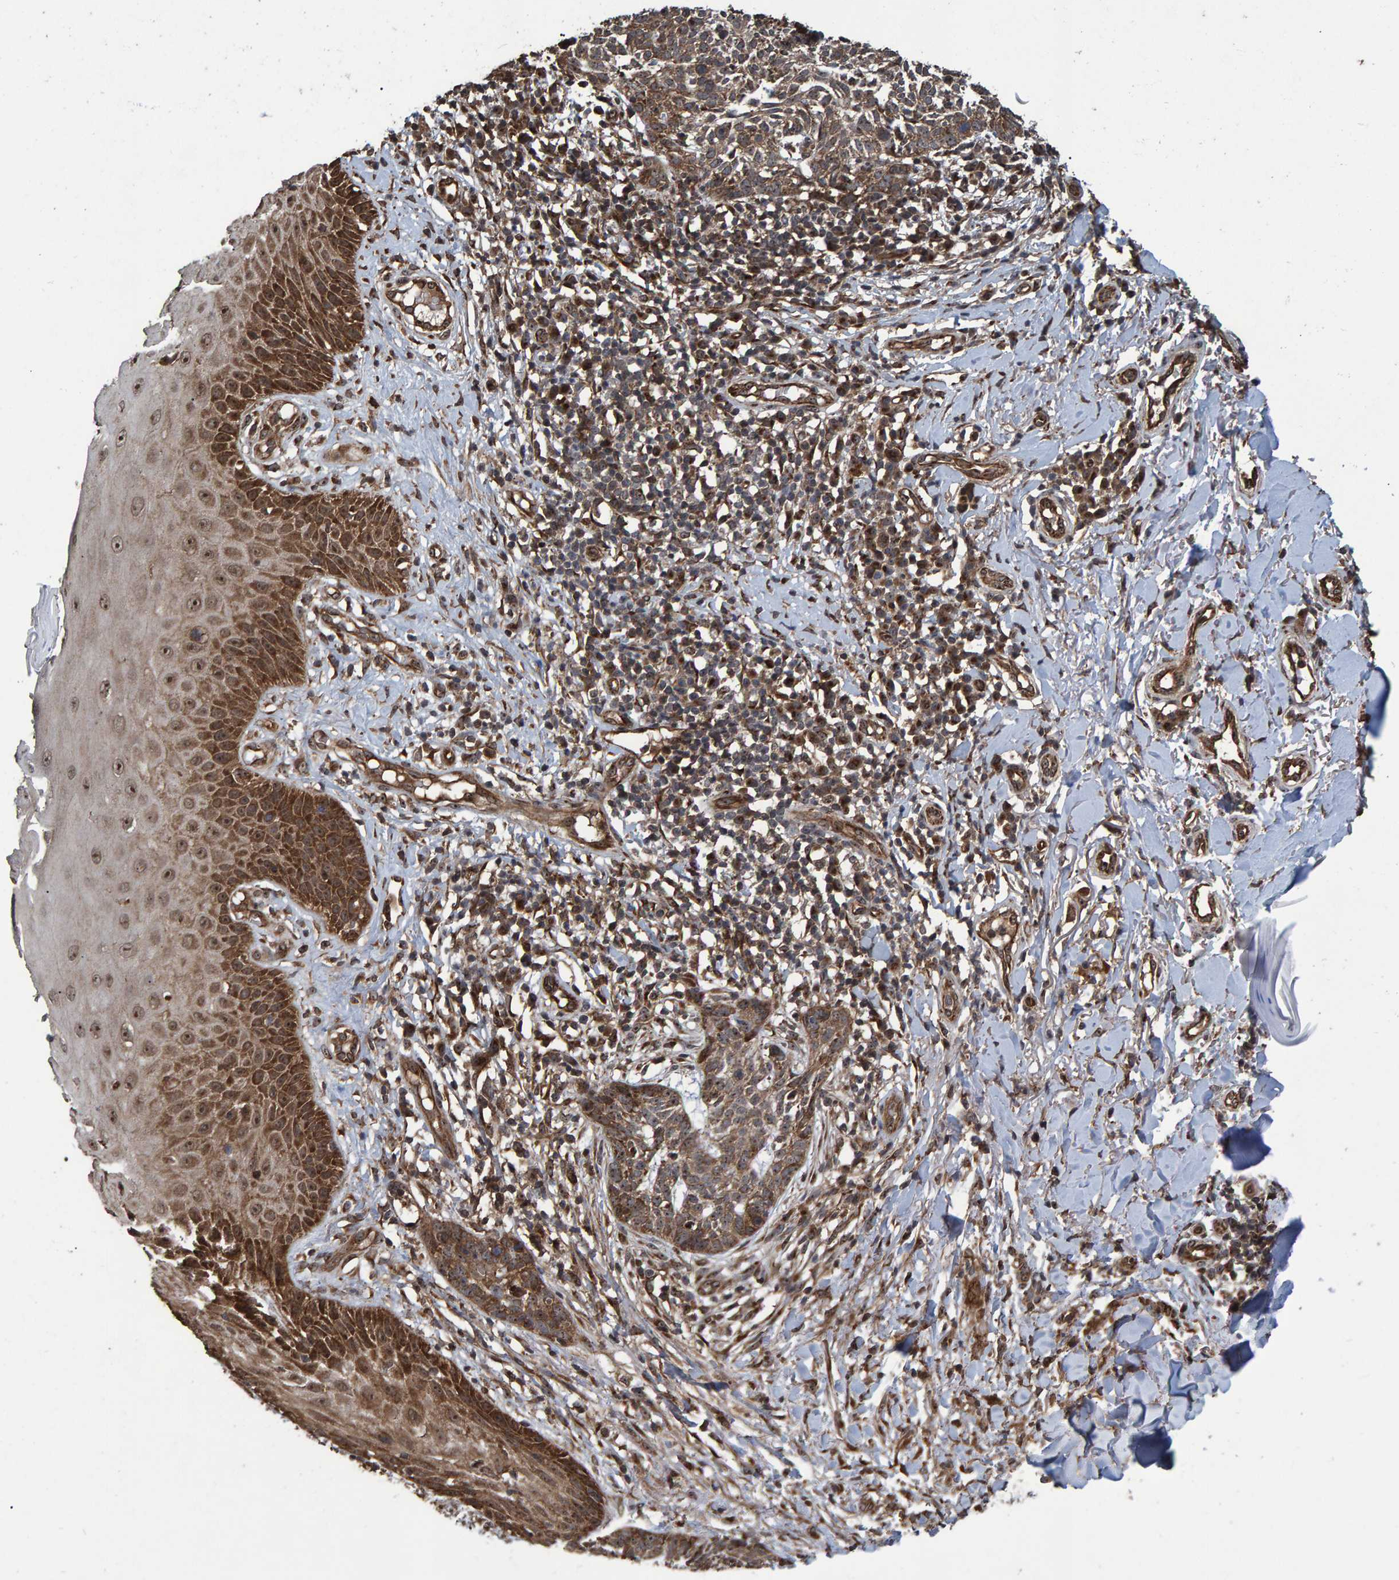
{"staining": {"intensity": "moderate", "quantity": ">75%", "location": "cytoplasmic/membranous,nuclear"}, "tissue": "skin cancer", "cell_type": "Tumor cells", "image_type": "cancer", "snomed": [{"axis": "morphology", "description": "Normal tissue, NOS"}, {"axis": "morphology", "description": "Basal cell carcinoma"}, {"axis": "topography", "description": "Skin"}], "caption": "Skin cancer was stained to show a protein in brown. There is medium levels of moderate cytoplasmic/membranous and nuclear staining in approximately >75% of tumor cells.", "gene": "TRIM68", "patient": {"sex": "male", "age": 67}}